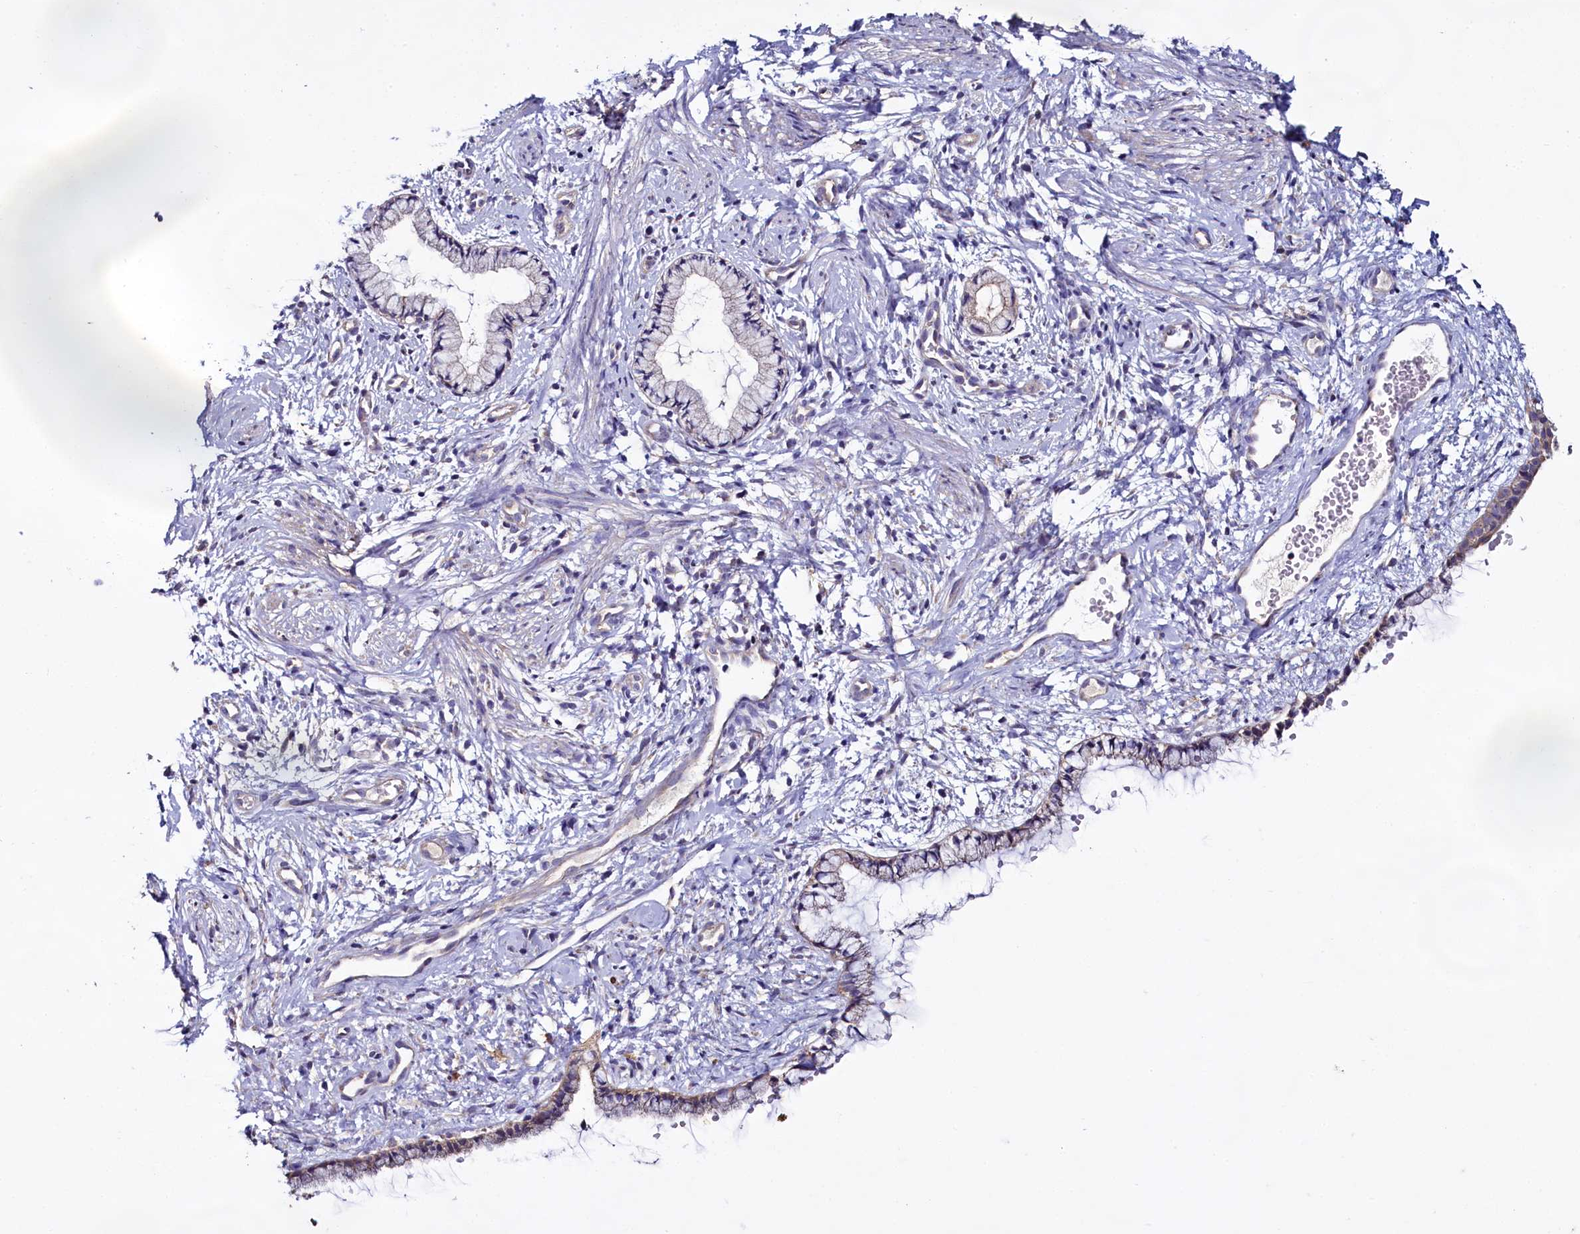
{"staining": {"intensity": "moderate", "quantity": "25%-75%", "location": "cytoplasmic/membranous"}, "tissue": "cervix", "cell_type": "Glandular cells", "image_type": "normal", "snomed": [{"axis": "morphology", "description": "Normal tissue, NOS"}, {"axis": "topography", "description": "Cervix"}], "caption": "The histopathology image demonstrates staining of benign cervix, revealing moderate cytoplasmic/membranous protein staining (brown color) within glandular cells. The protein of interest is shown in brown color, while the nuclei are stained blue.", "gene": "CEP295", "patient": {"sex": "female", "age": 57}}